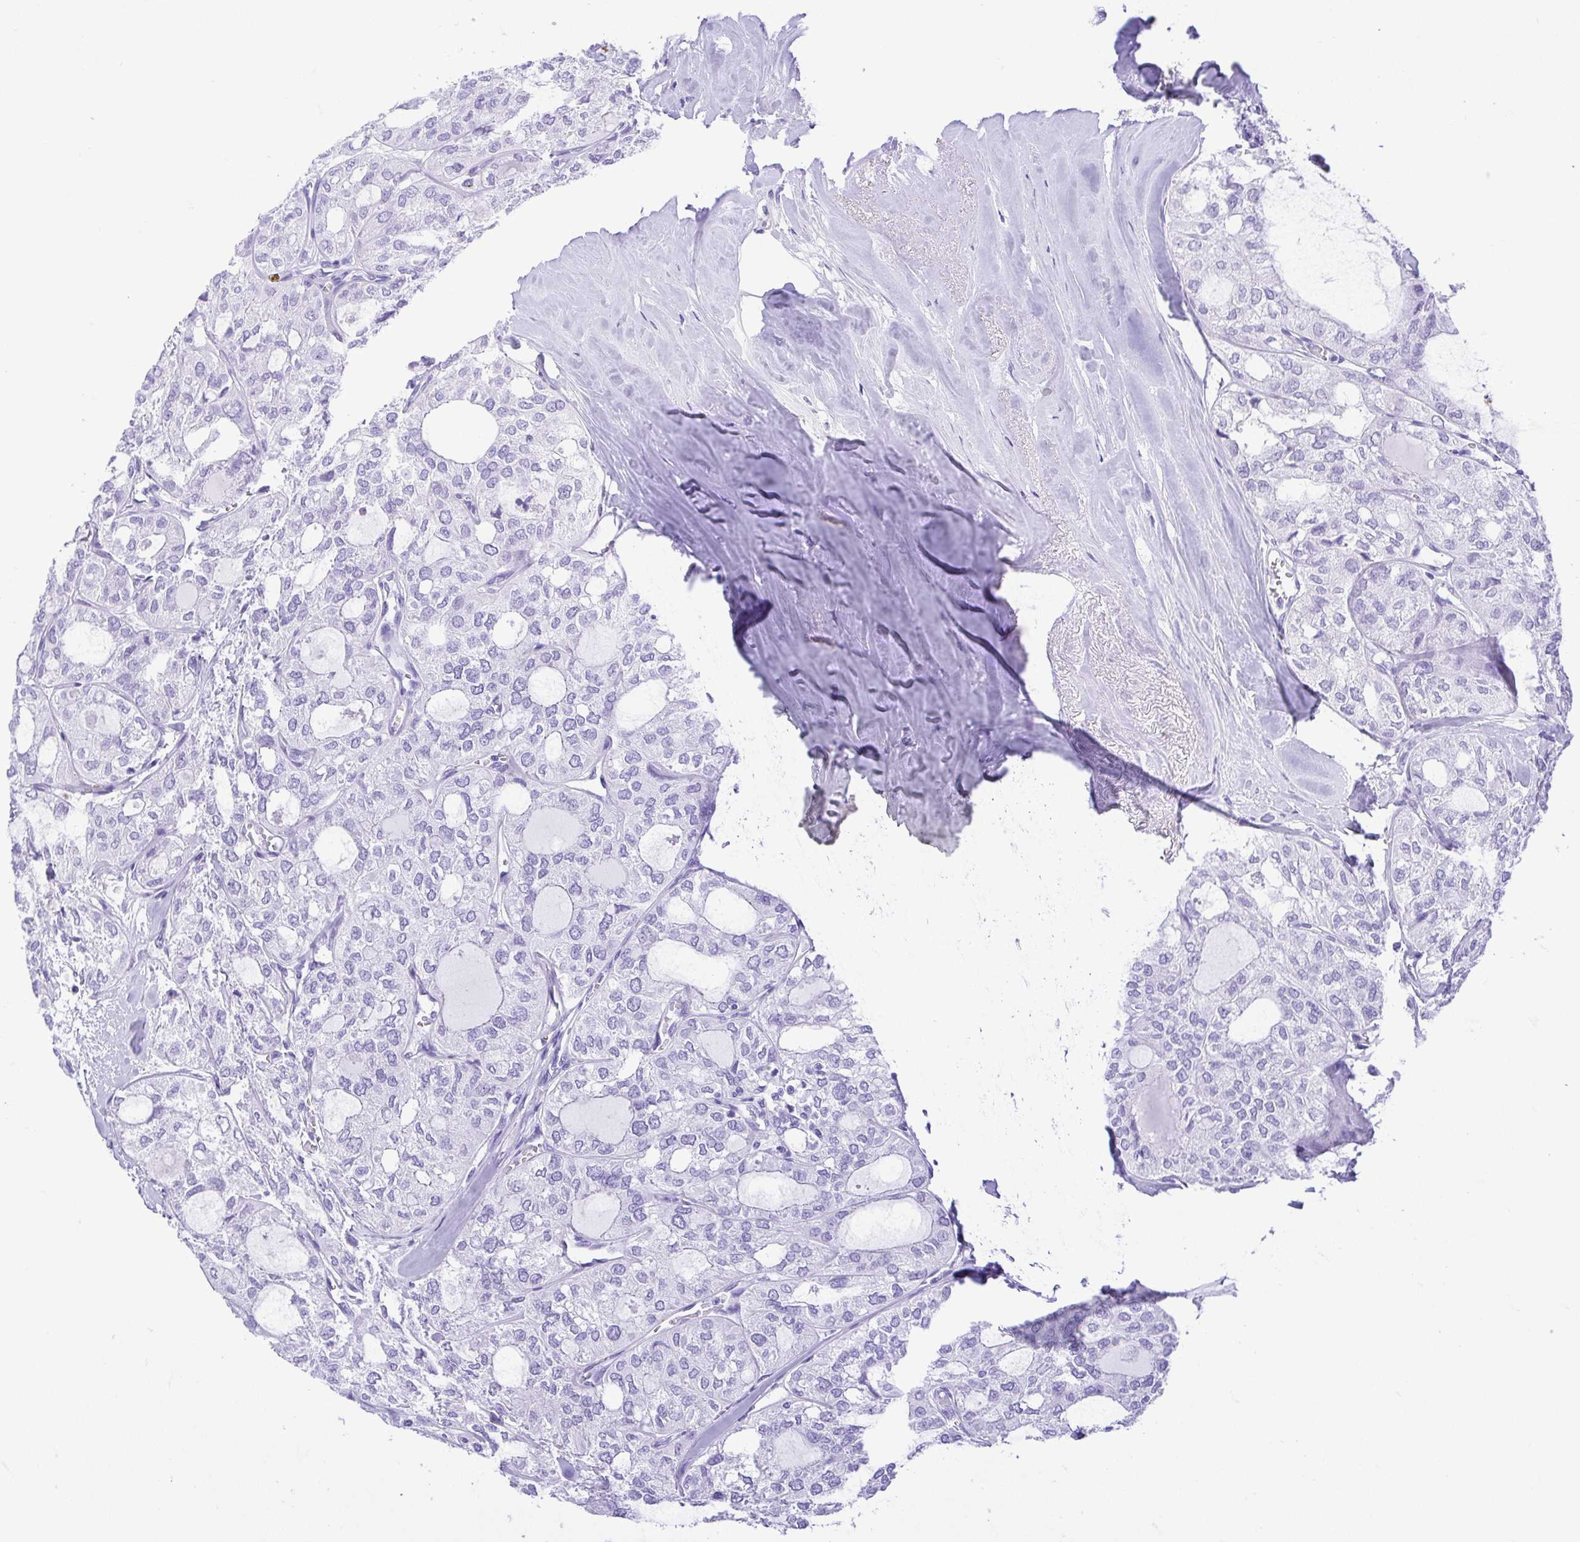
{"staining": {"intensity": "negative", "quantity": "none", "location": "none"}, "tissue": "thyroid cancer", "cell_type": "Tumor cells", "image_type": "cancer", "snomed": [{"axis": "morphology", "description": "Follicular adenoma carcinoma, NOS"}, {"axis": "topography", "description": "Thyroid gland"}], "caption": "Immunohistochemistry image of neoplastic tissue: human thyroid follicular adenoma carcinoma stained with DAB shows no significant protein staining in tumor cells. The staining is performed using DAB brown chromogen with nuclei counter-stained in using hematoxylin.", "gene": "CDSN", "patient": {"sex": "male", "age": 75}}